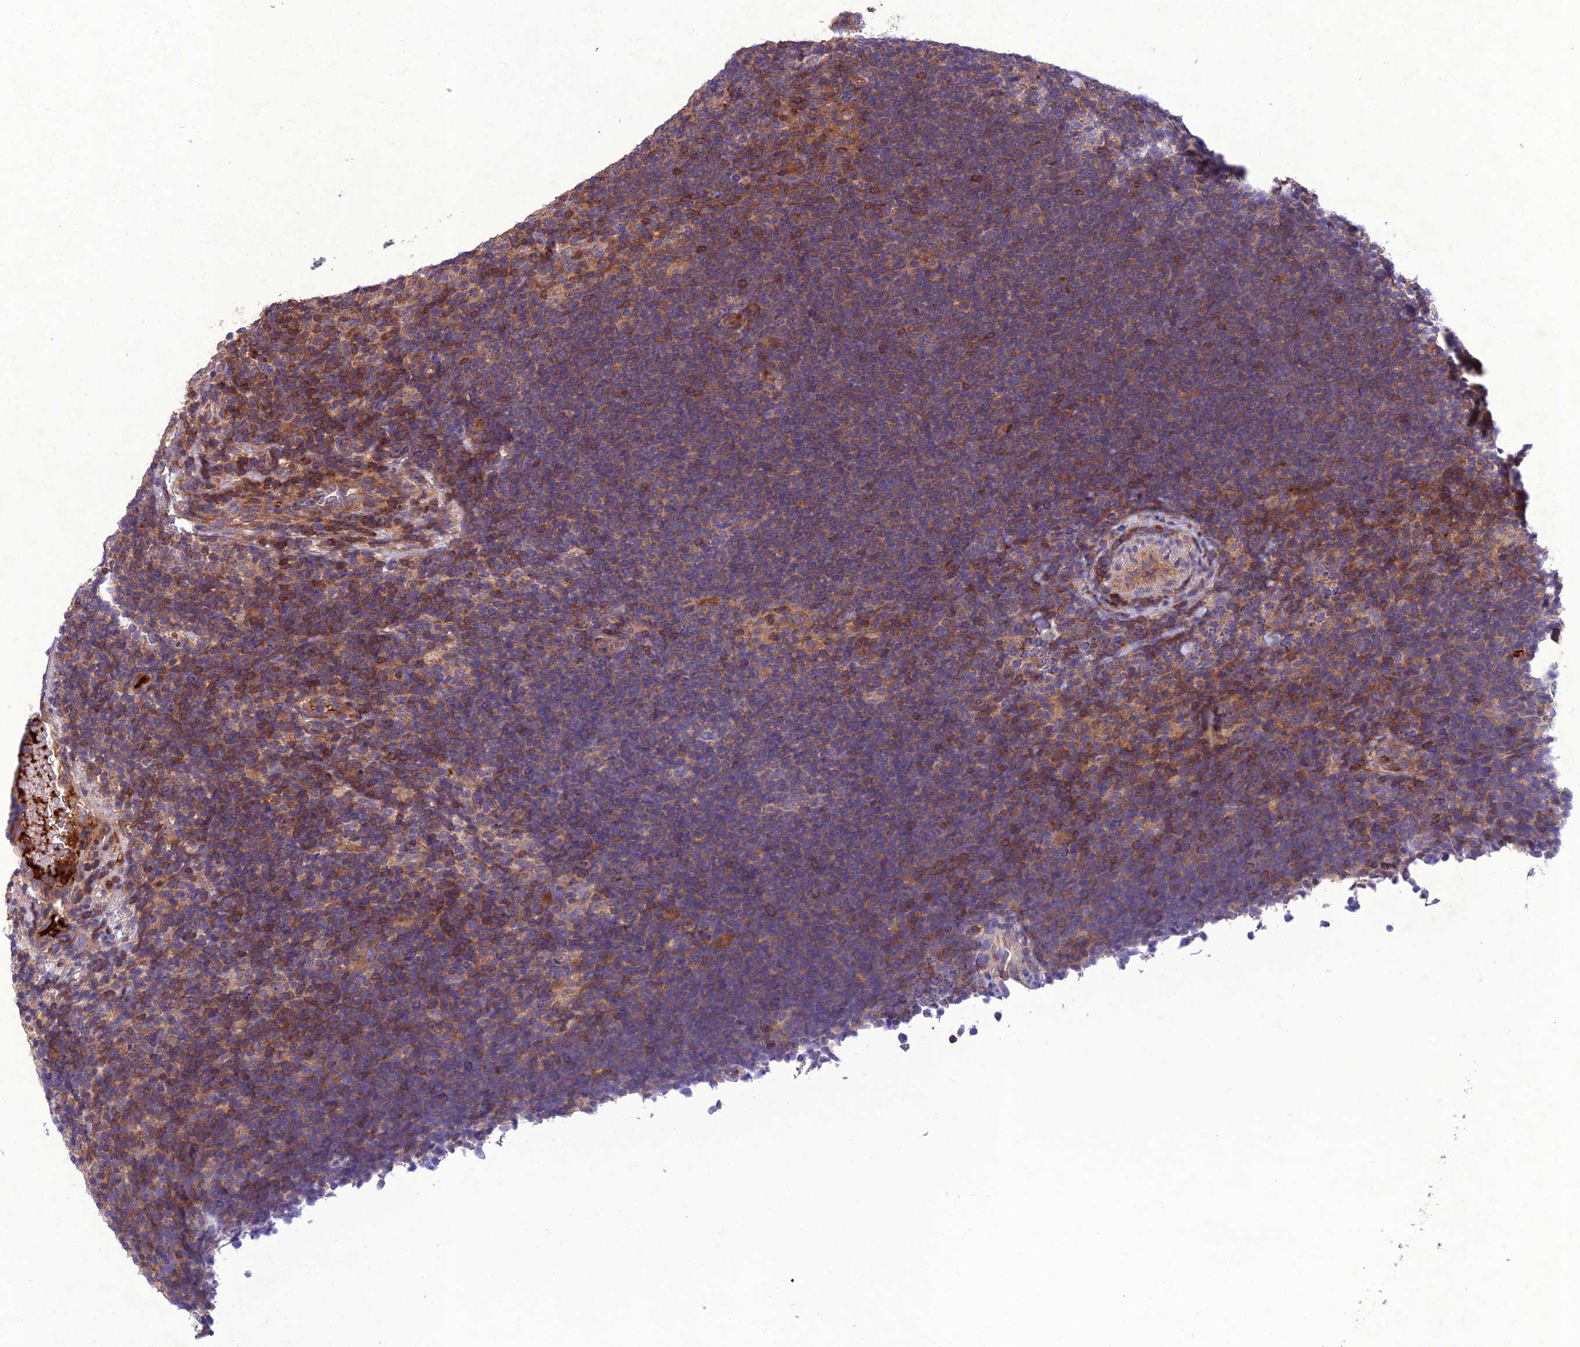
{"staining": {"intensity": "negative", "quantity": "none", "location": "none"}, "tissue": "lymphoma", "cell_type": "Tumor cells", "image_type": "cancer", "snomed": [{"axis": "morphology", "description": "Hodgkin's disease, NOS"}, {"axis": "topography", "description": "Lymph node"}], "caption": "High power microscopy image of an immunohistochemistry photomicrograph of lymphoma, revealing no significant expression in tumor cells. Nuclei are stained in blue.", "gene": "GDF6", "patient": {"sex": "female", "age": 57}}